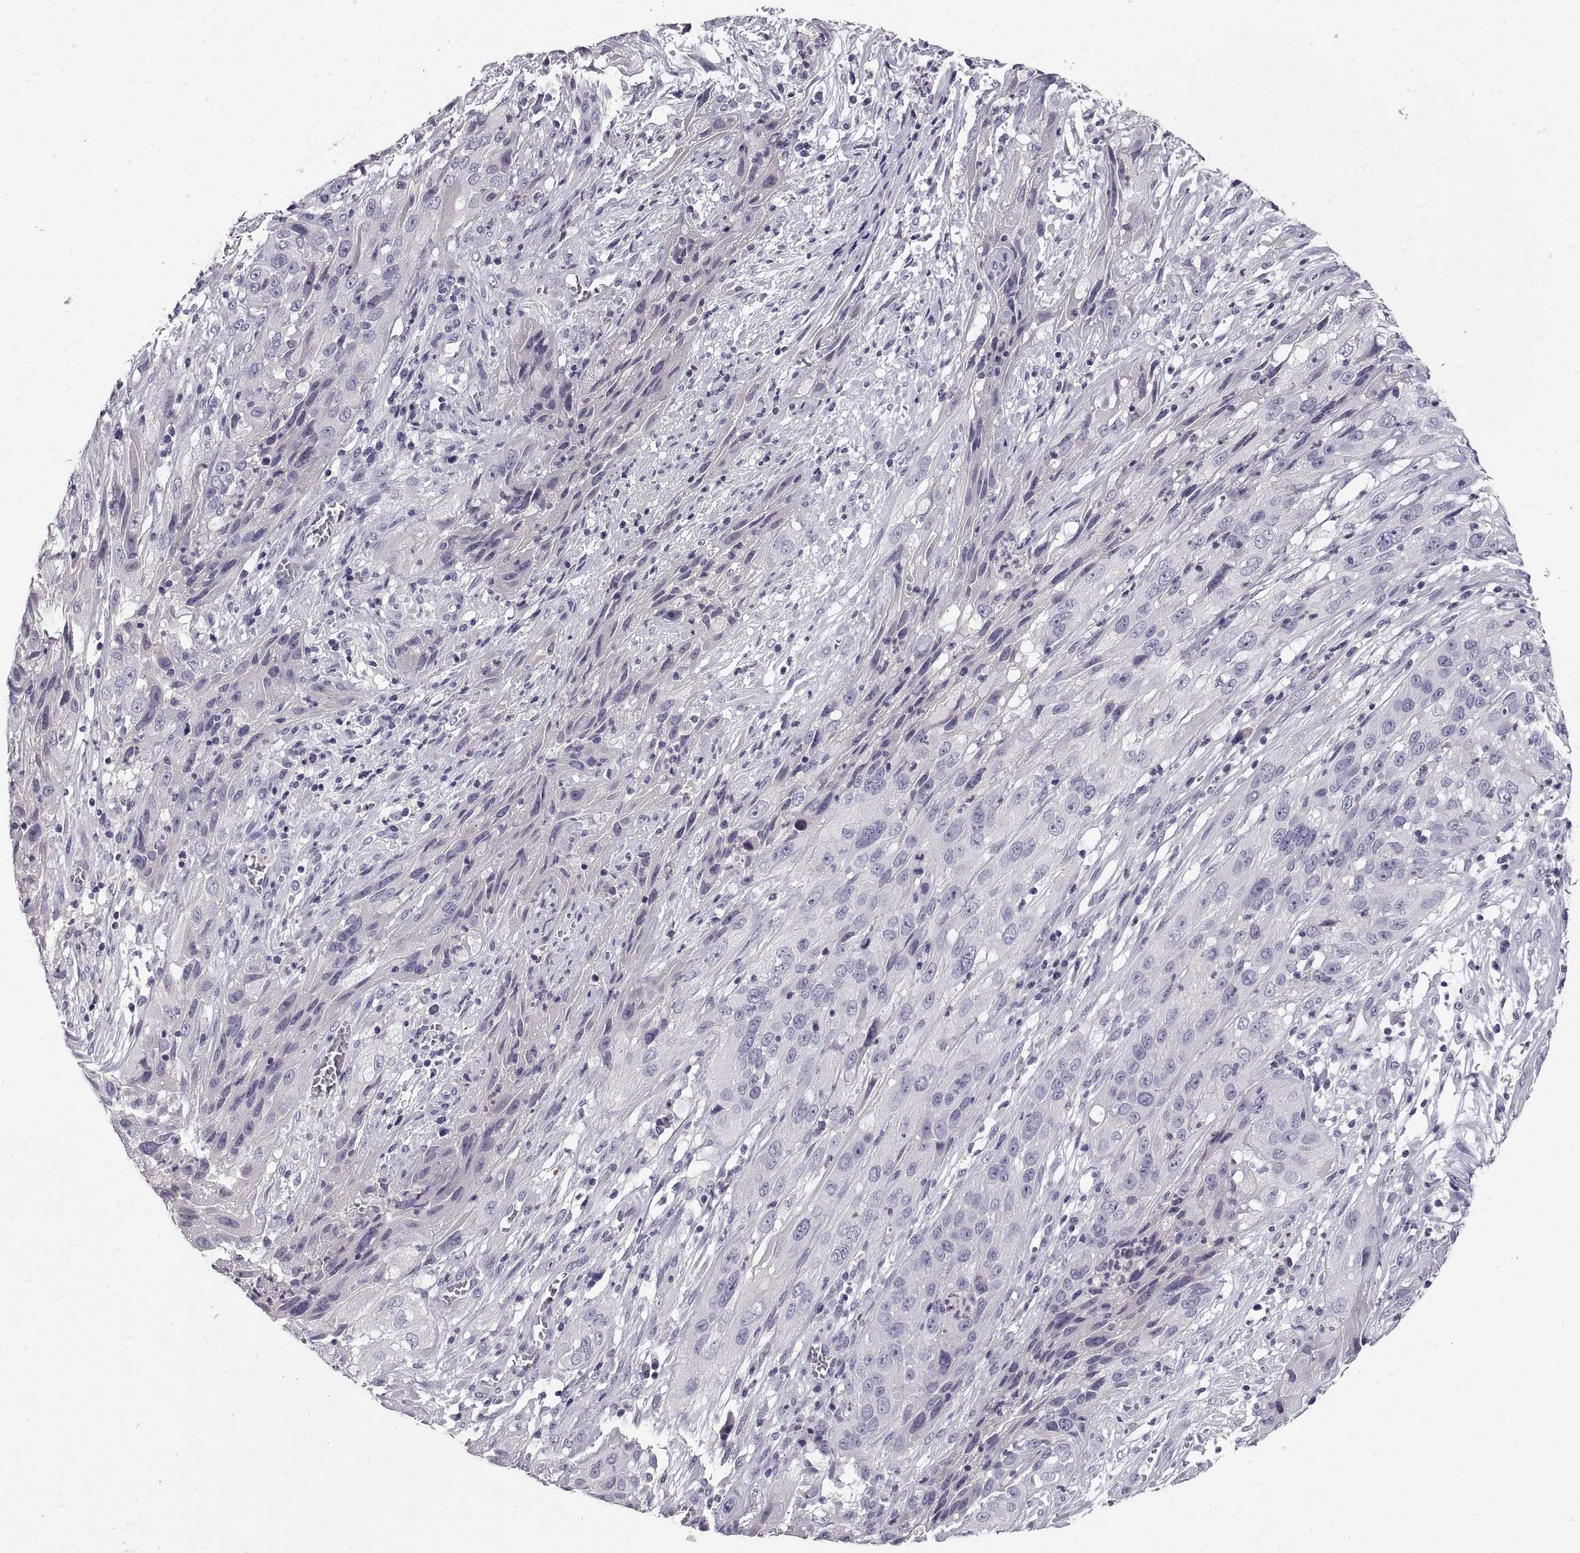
{"staining": {"intensity": "negative", "quantity": "none", "location": "none"}, "tissue": "cervical cancer", "cell_type": "Tumor cells", "image_type": "cancer", "snomed": [{"axis": "morphology", "description": "Squamous cell carcinoma, NOS"}, {"axis": "topography", "description": "Cervix"}], "caption": "Micrograph shows no significant protein staining in tumor cells of cervical cancer (squamous cell carcinoma).", "gene": "ADAM32", "patient": {"sex": "female", "age": 32}}